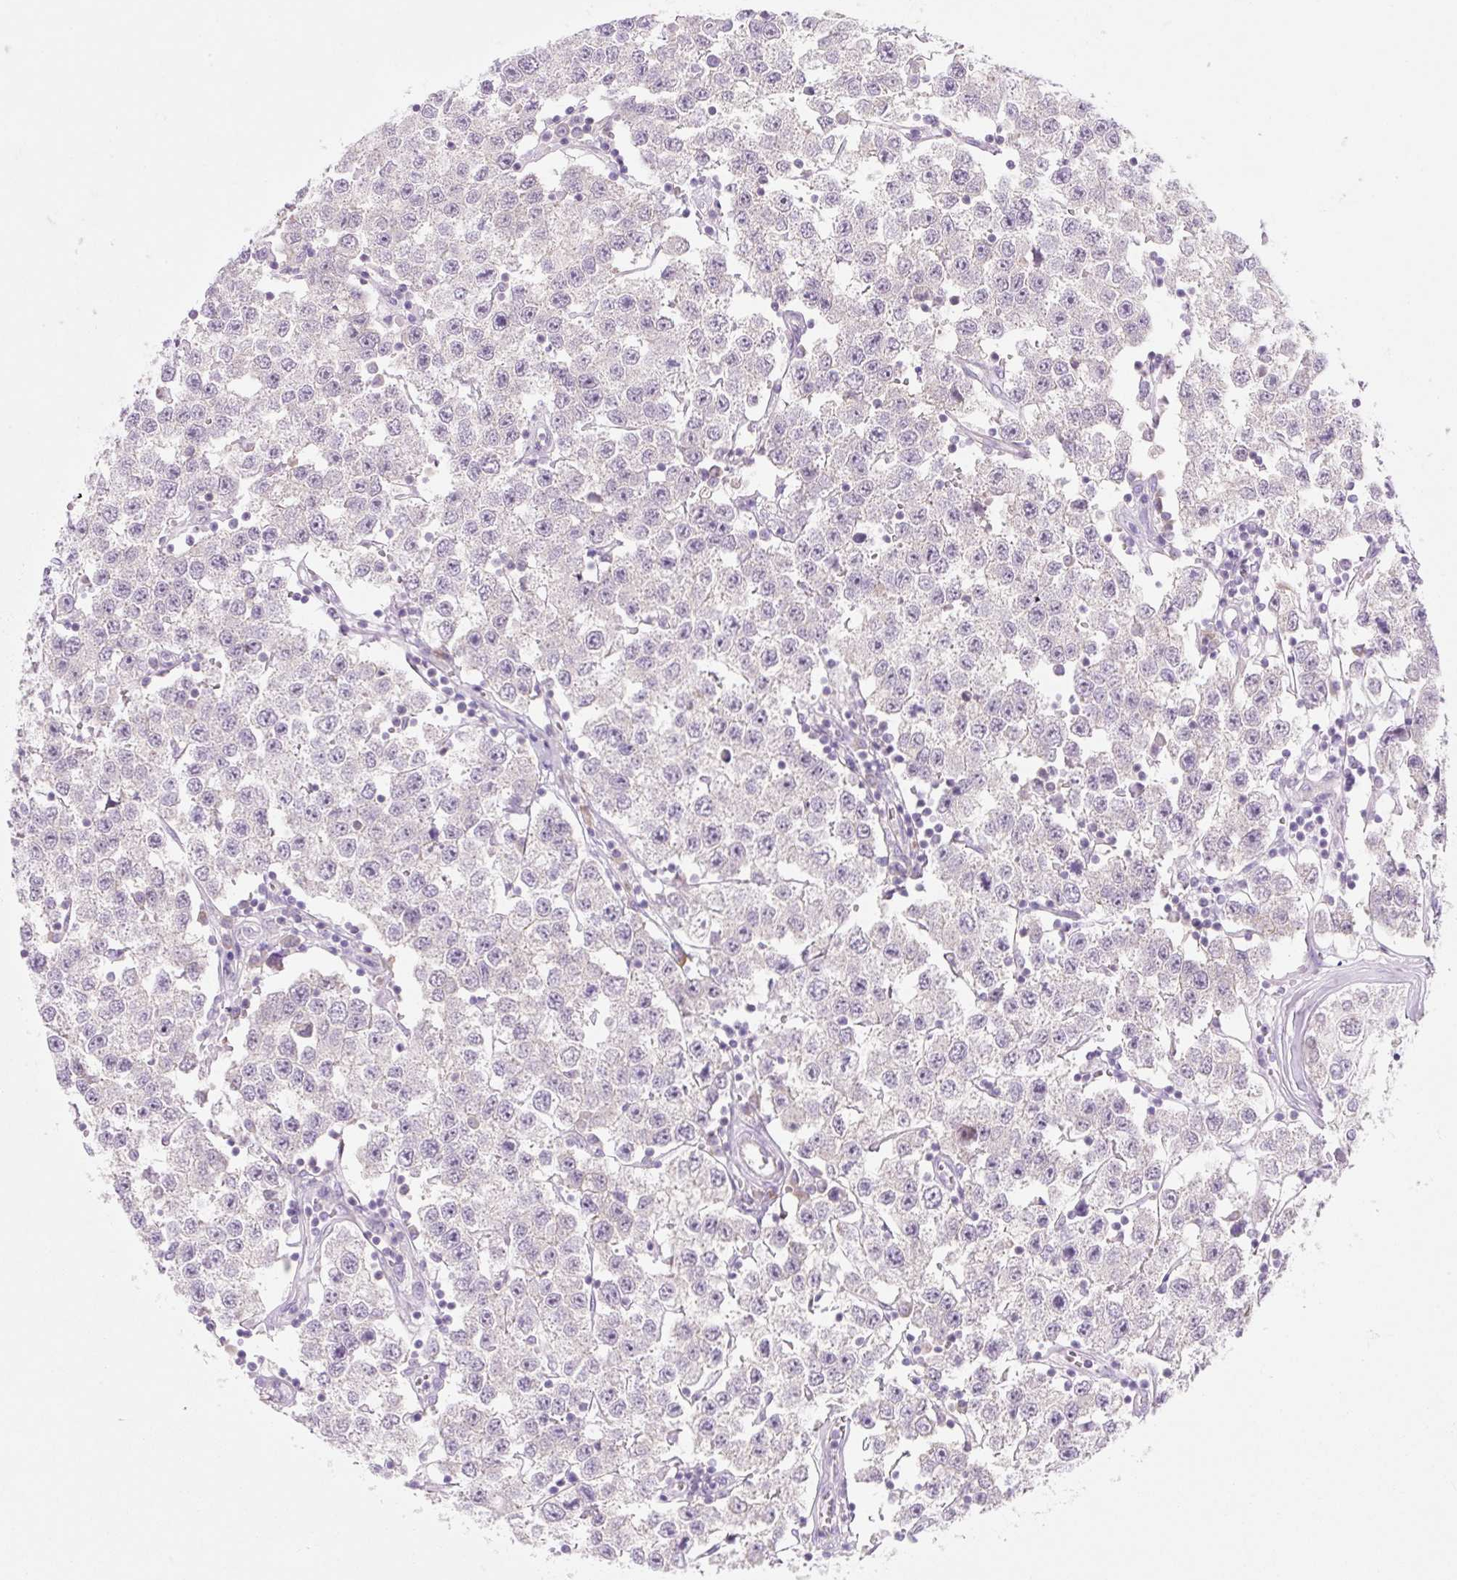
{"staining": {"intensity": "negative", "quantity": "none", "location": "none"}, "tissue": "testis cancer", "cell_type": "Tumor cells", "image_type": "cancer", "snomed": [{"axis": "morphology", "description": "Seminoma, NOS"}, {"axis": "topography", "description": "Testis"}], "caption": "A histopathology image of testis seminoma stained for a protein shows no brown staining in tumor cells.", "gene": "CELF6", "patient": {"sex": "male", "age": 34}}